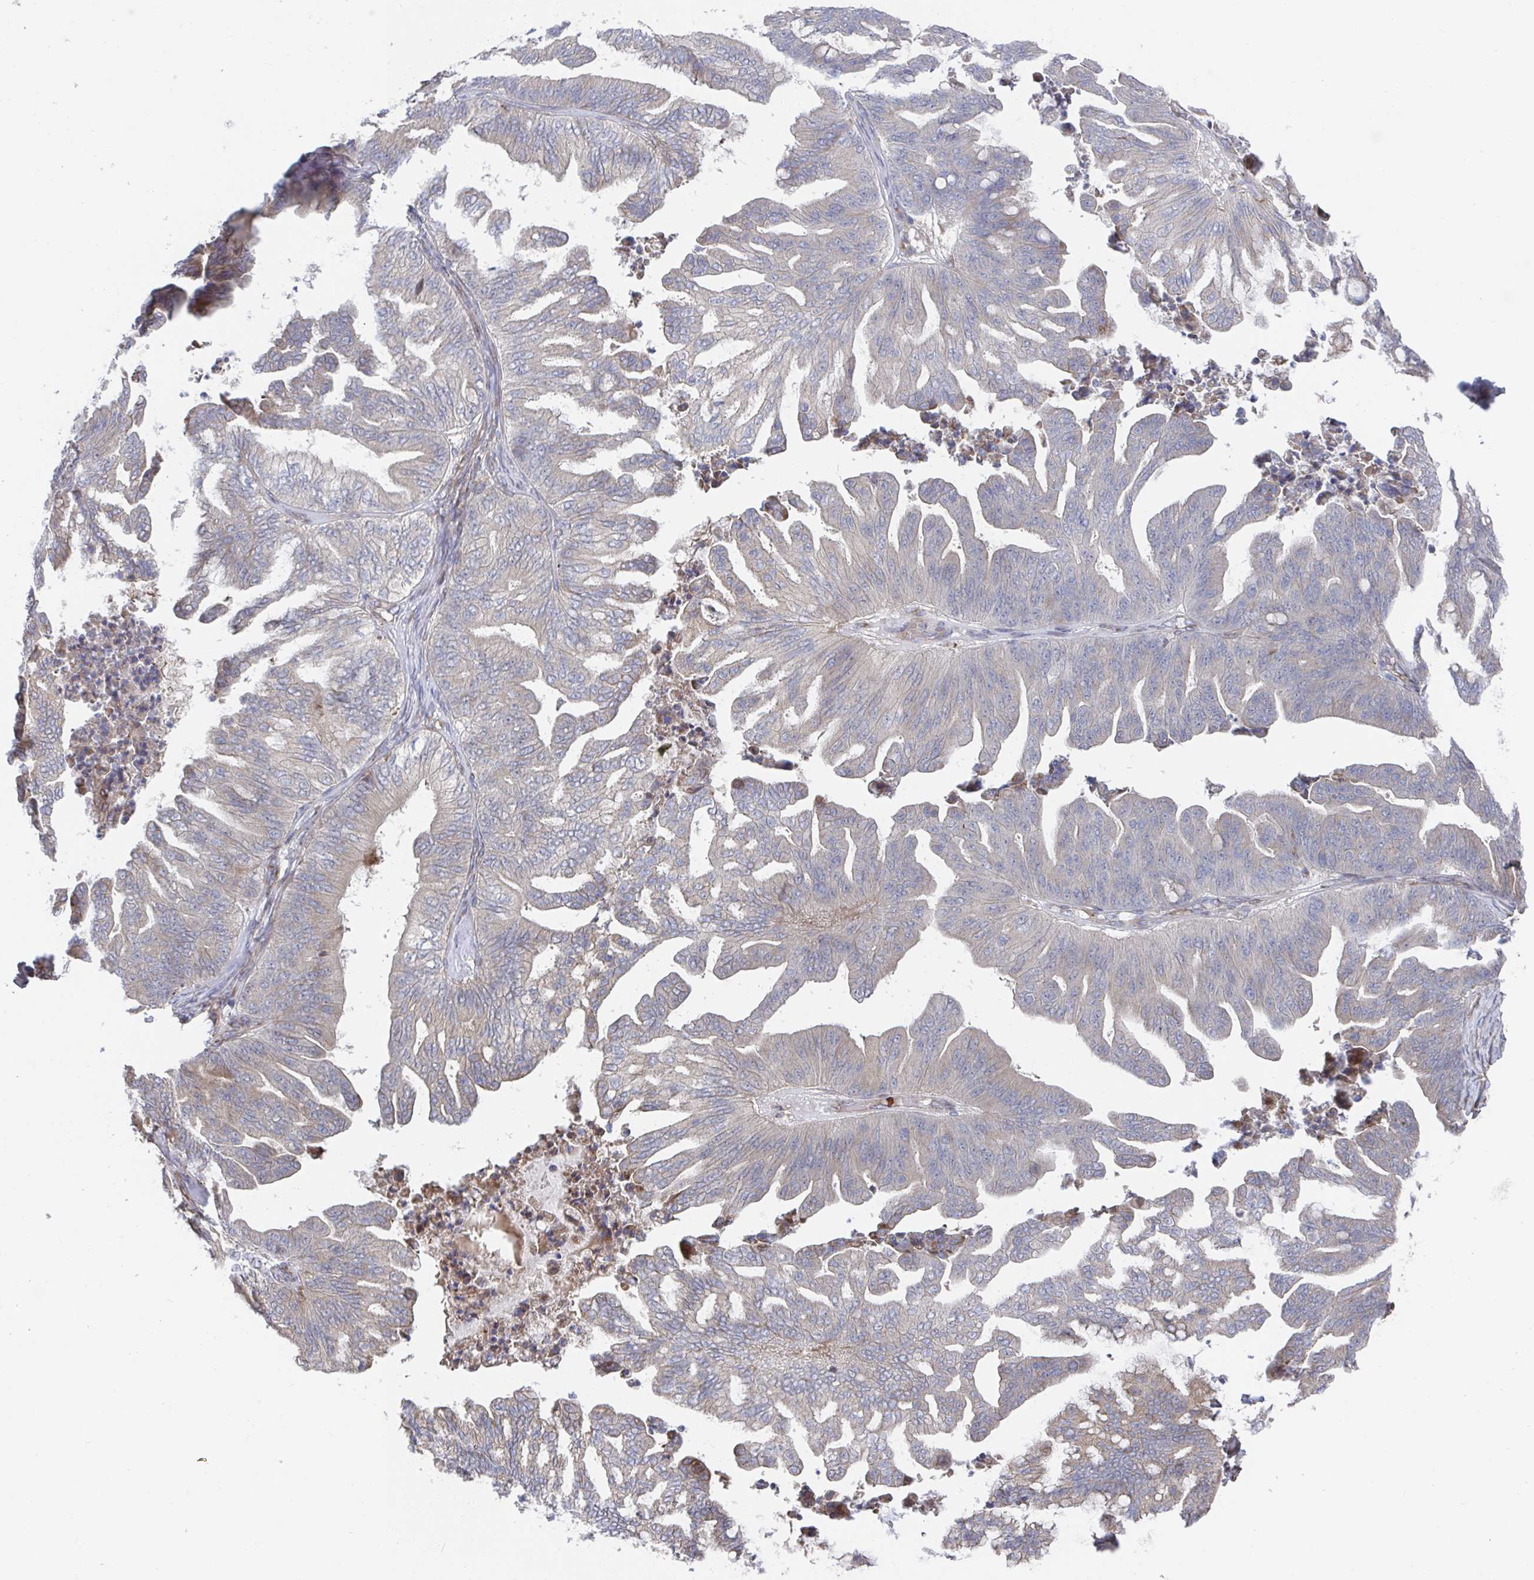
{"staining": {"intensity": "moderate", "quantity": "<25%", "location": "cytoplasmic/membranous"}, "tissue": "ovarian cancer", "cell_type": "Tumor cells", "image_type": "cancer", "snomed": [{"axis": "morphology", "description": "Cystadenocarcinoma, mucinous, NOS"}, {"axis": "topography", "description": "Ovary"}], "caption": "DAB immunohistochemical staining of human ovarian cancer (mucinous cystadenocarcinoma) demonstrates moderate cytoplasmic/membranous protein positivity in approximately <25% of tumor cells.", "gene": "FJX1", "patient": {"sex": "female", "age": 67}}